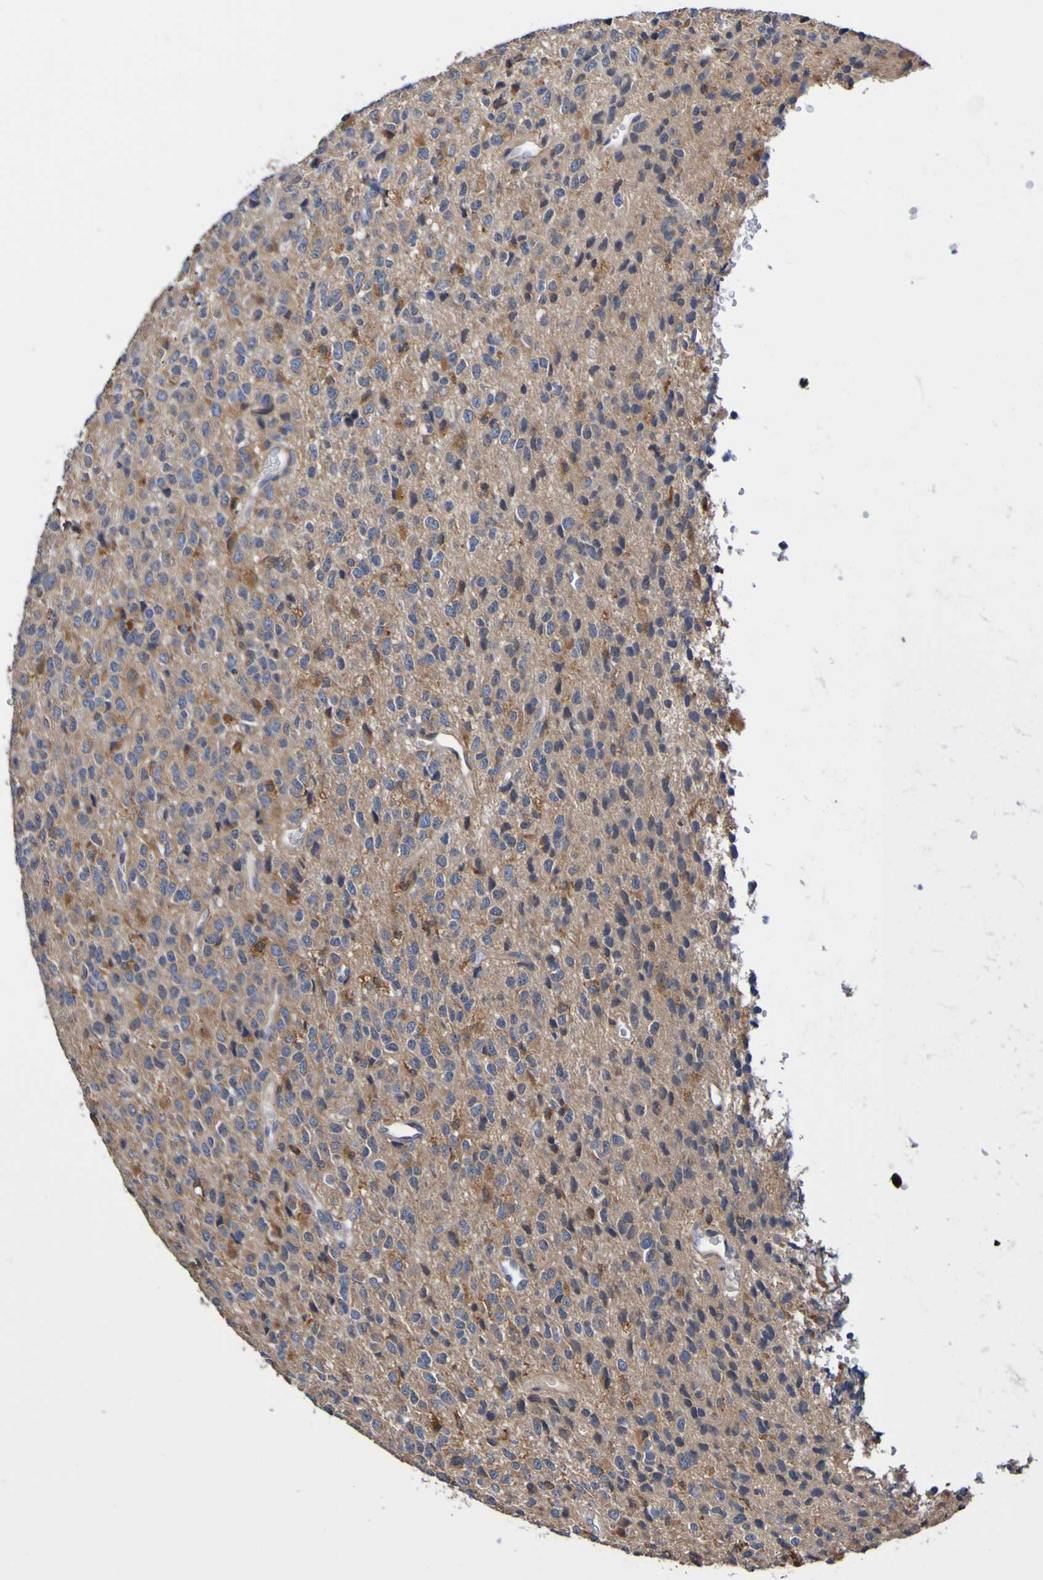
{"staining": {"intensity": "moderate", "quantity": "<25%", "location": "cytoplasmic/membranous"}, "tissue": "glioma", "cell_type": "Tumor cells", "image_type": "cancer", "snomed": [{"axis": "morphology", "description": "Glioma, malignant, High grade"}, {"axis": "topography", "description": "pancreas cauda"}], "caption": "The micrograph reveals staining of glioma, revealing moderate cytoplasmic/membranous protein staining (brown color) within tumor cells.", "gene": "METAP2", "patient": {"sex": "male", "age": 60}}